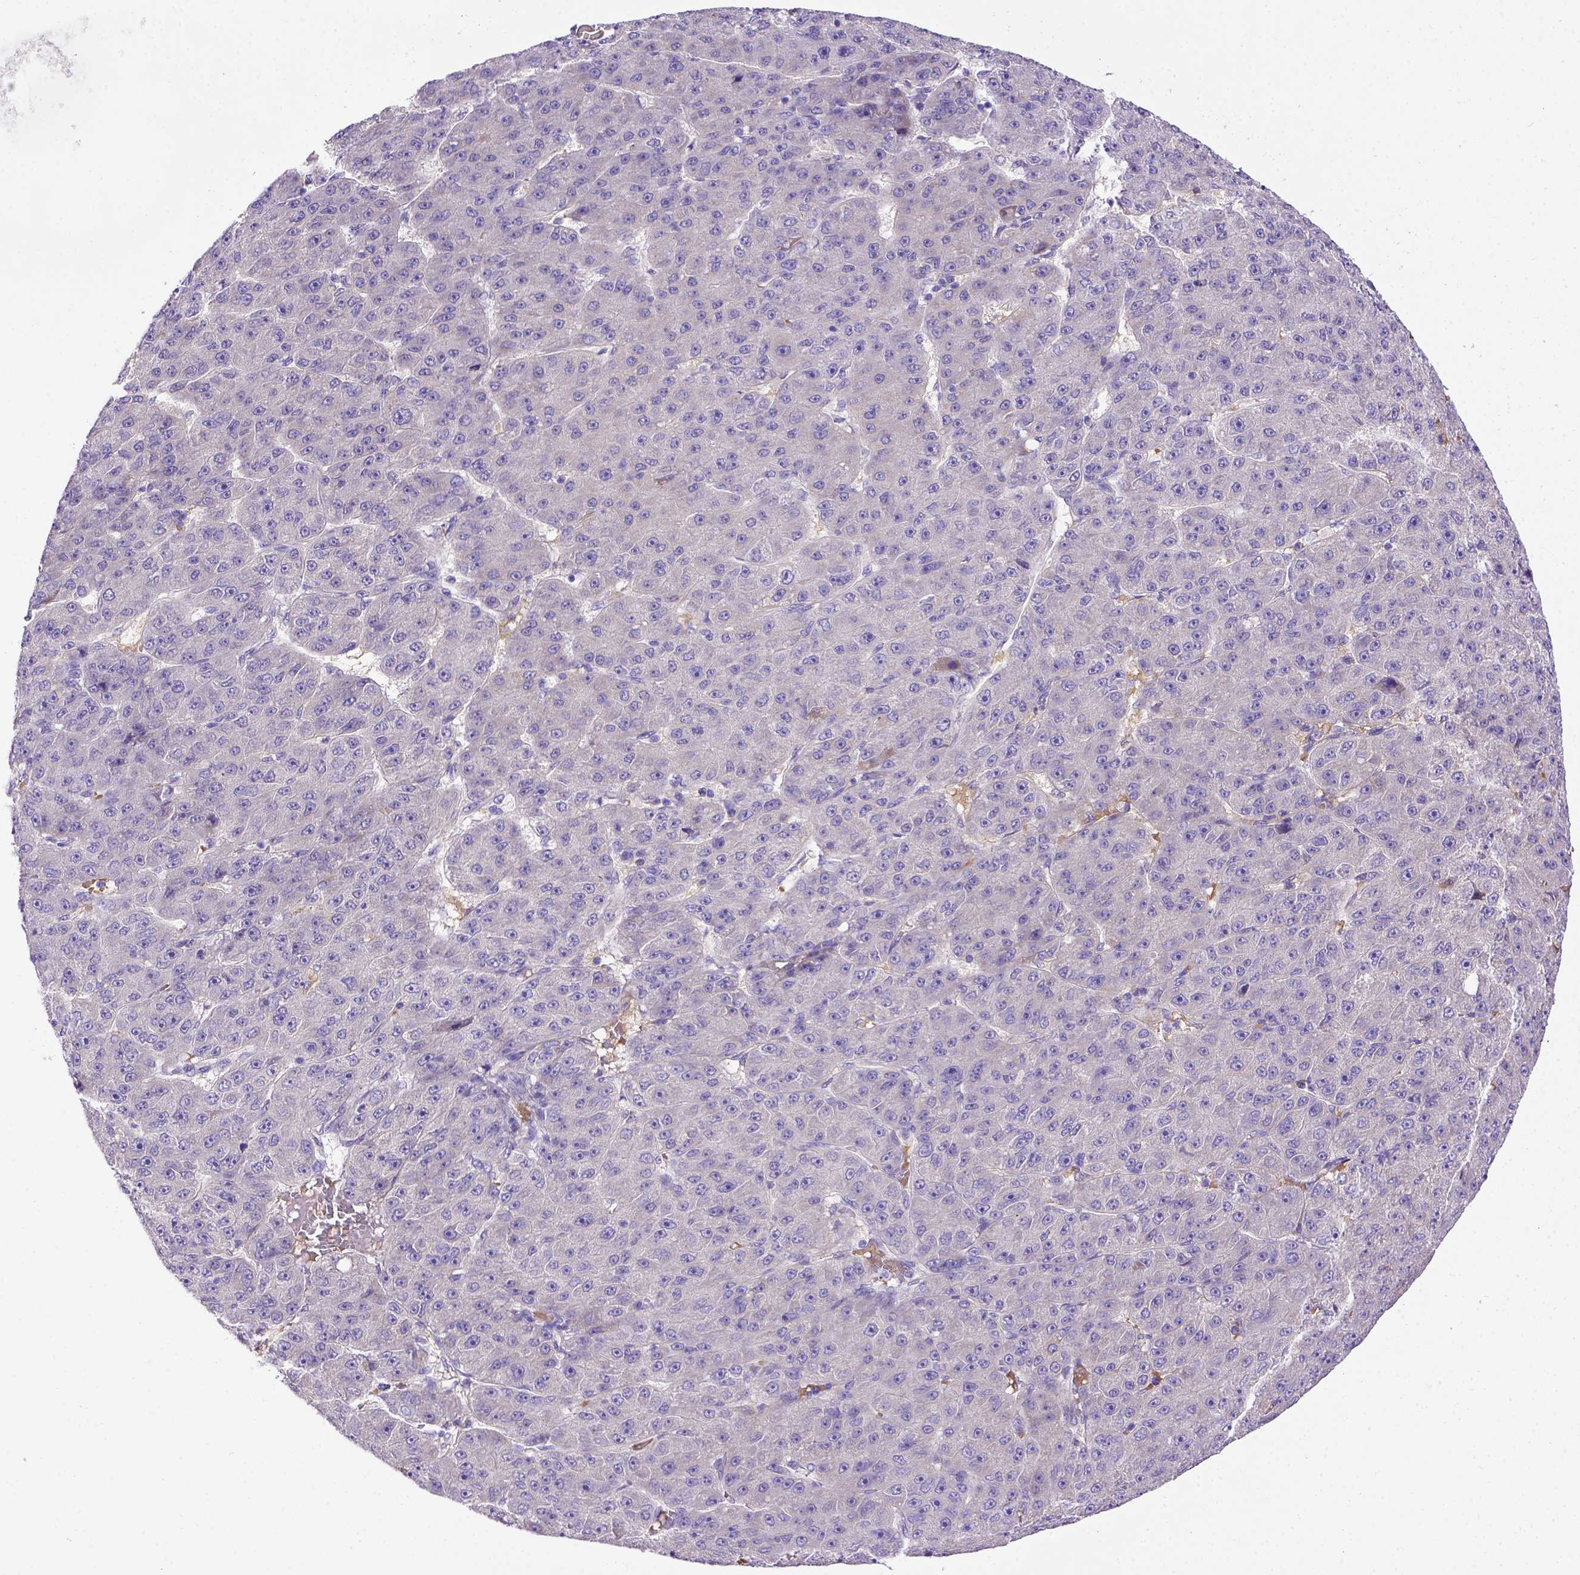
{"staining": {"intensity": "negative", "quantity": "none", "location": "none"}, "tissue": "liver cancer", "cell_type": "Tumor cells", "image_type": "cancer", "snomed": [{"axis": "morphology", "description": "Carcinoma, Hepatocellular, NOS"}, {"axis": "topography", "description": "Liver"}], "caption": "DAB (3,3'-diaminobenzidine) immunohistochemical staining of human liver cancer (hepatocellular carcinoma) exhibits no significant positivity in tumor cells. Brightfield microscopy of immunohistochemistry (IHC) stained with DAB (brown) and hematoxylin (blue), captured at high magnification.", "gene": "ADAM12", "patient": {"sex": "male", "age": 67}}